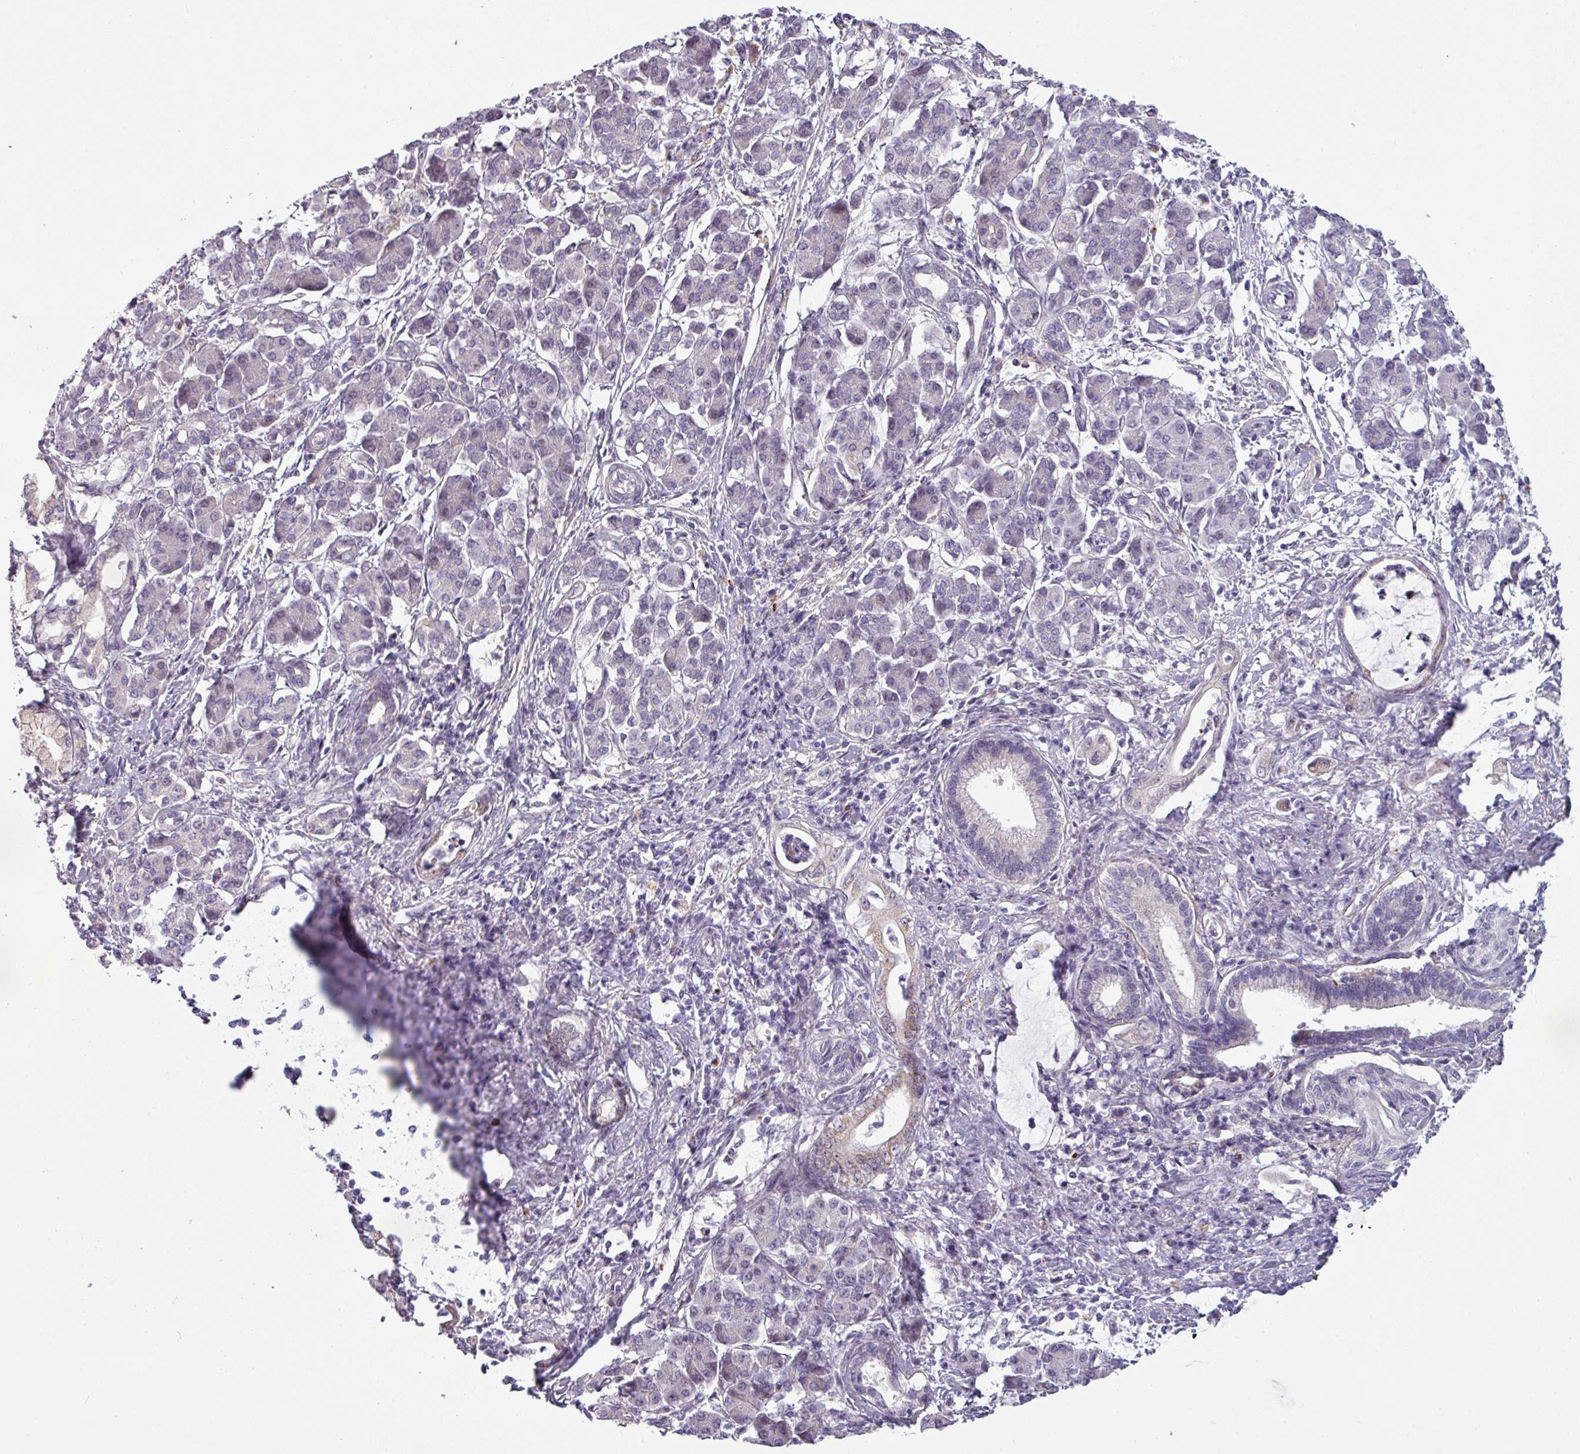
{"staining": {"intensity": "weak", "quantity": "<25%", "location": "cytoplasmic/membranous"}, "tissue": "pancreatic cancer", "cell_type": "Tumor cells", "image_type": "cancer", "snomed": [{"axis": "morphology", "description": "Adenocarcinoma, NOS"}, {"axis": "topography", "description": "Pancreas"}], "caption": "An image of human pancreatic cancer is negative for staining in tumor cells.", "gene": "C2orf16", "patient": {"sex": "female", "age": 55}}